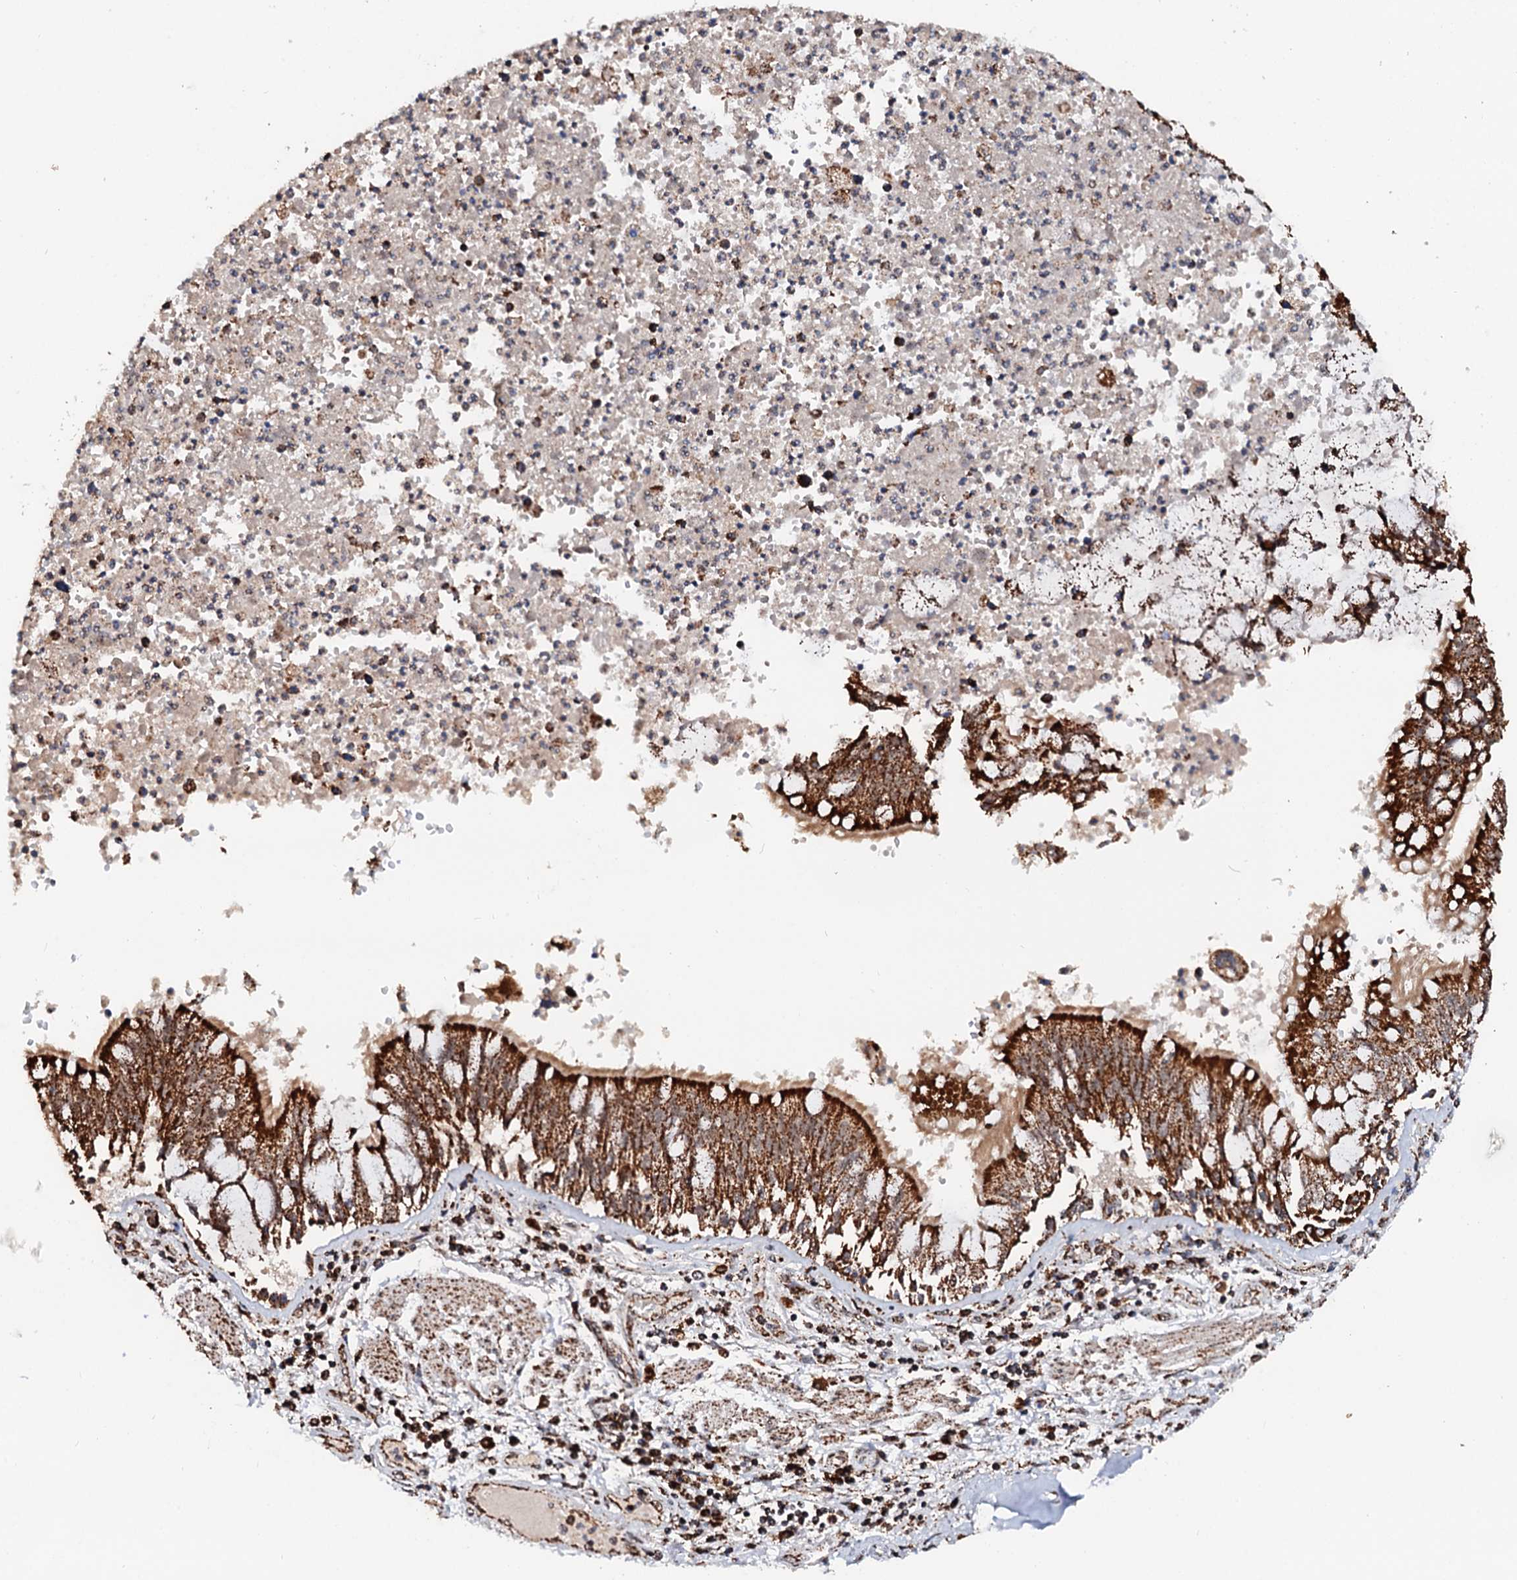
{"staining": {"intensity": "moderate", "quantity": ">75%", "location": "cytoplasmic/membranous"}, "tissue": "adipose tissue", "cell_type": "Adipocytes", "image_type": "normal", "snomed": [{"axis": "morphology", "description": "Normal tissue, NOS"}, {"axis": "topography", "description": "Cartilage tissue"}, {"axis": "topography", "description": "Bronchus"}, {"axis": "topography", "description": "Lung"}, {"axis": "topography", "description": "Peripheral nerve tissue"}], "caption": "This image reveals immunohistochemistry staining of unremarkable adipose tissue, with medium moderate cytoplasmic/membranous staining in approximately >75% of adipocytes.", "gene": "SECISBP2L", "patient": {"sex": "female", "age": 49}}